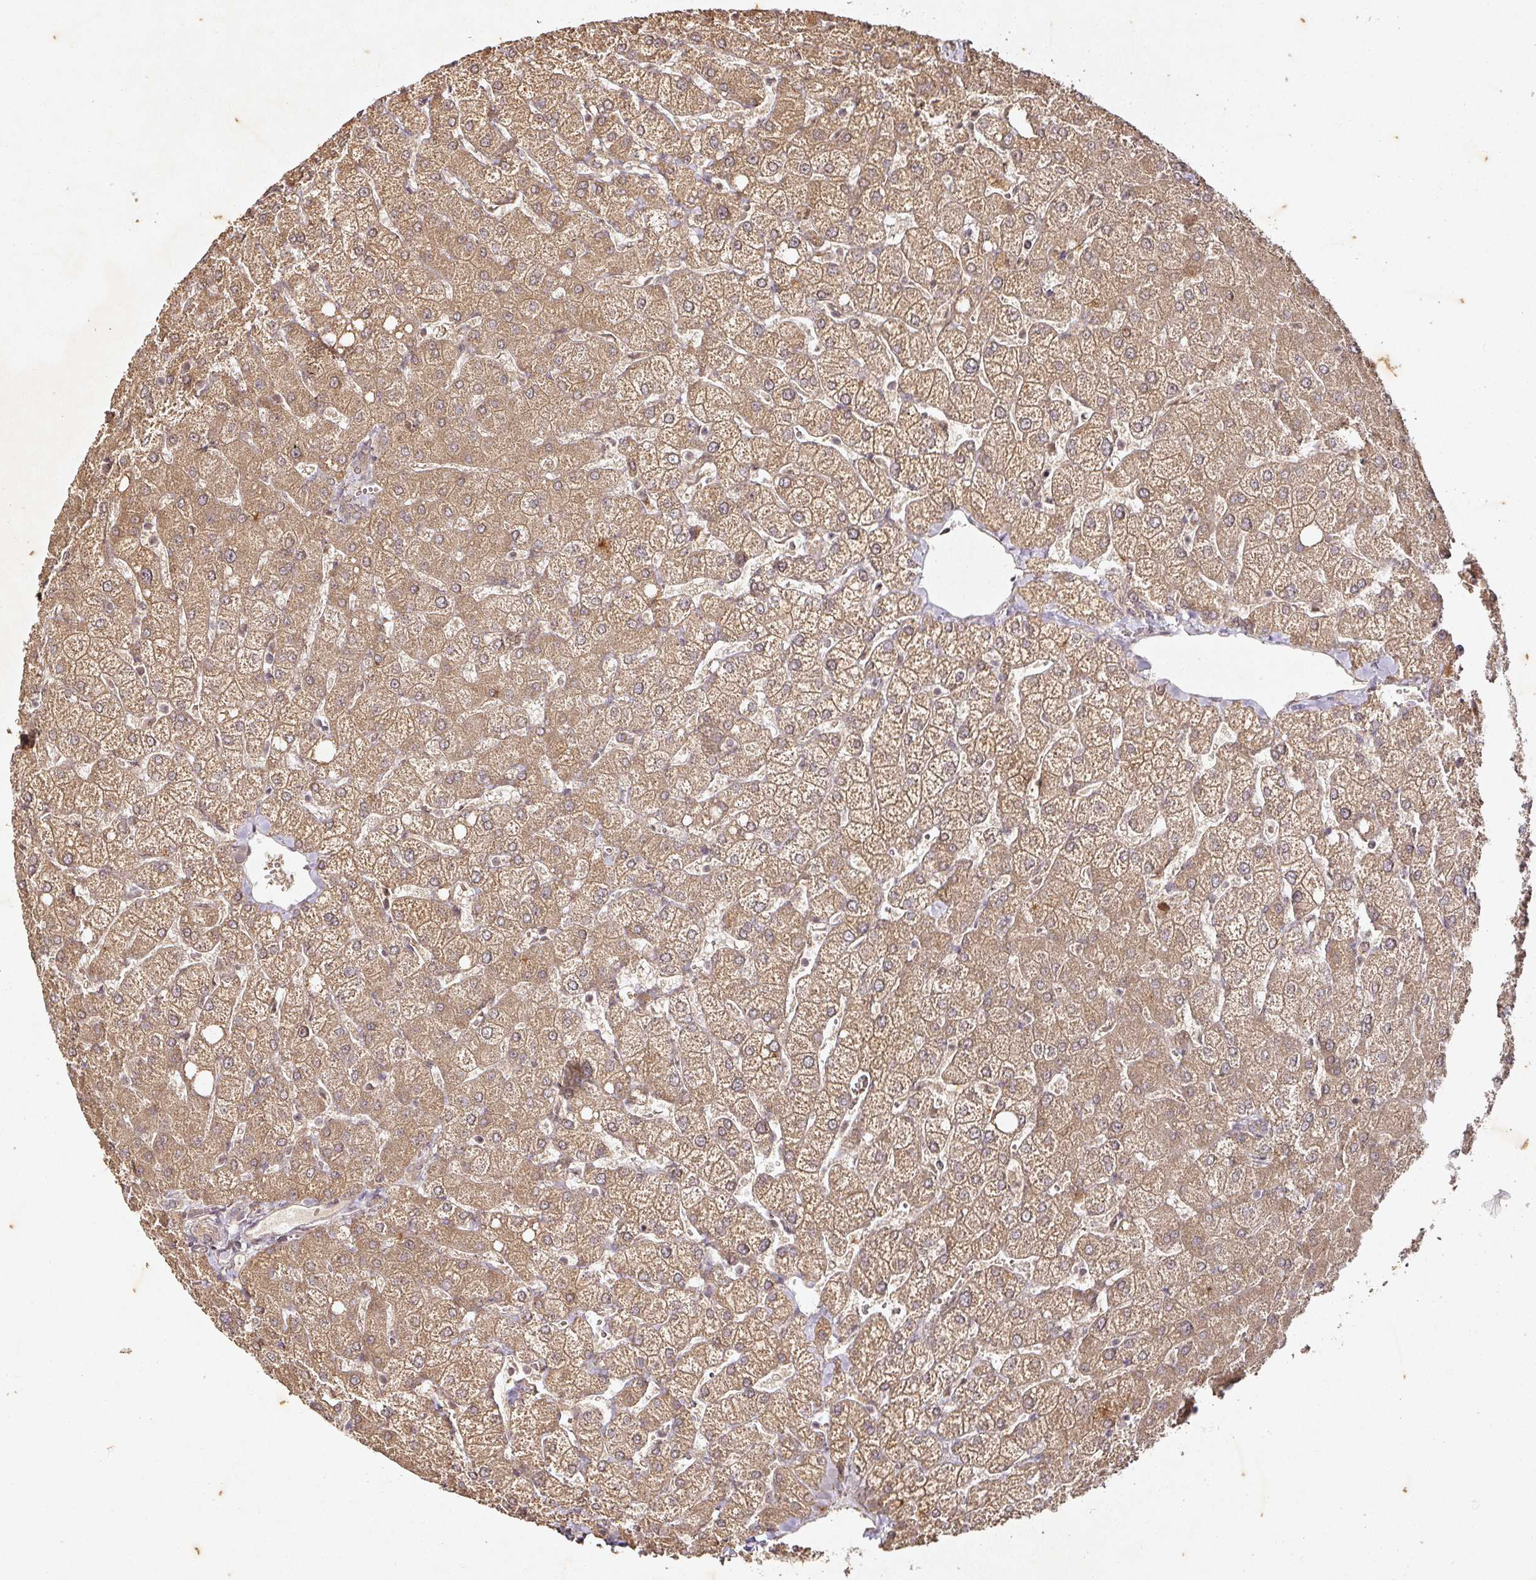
{"staining": {"intensity": "weak", "quantity": "25%-75%", "location": "cytoplasmic/membranous"}, "tissue": "liver", "cell_type": "Cholangiocytes", "image_type": "normal", "snomed": [{"axis": "morphology", "description": "Normal tissue, NOS"}, {"axis": "topography", "description": "Liver"}], "caption": "Immunohistochemistry of unremarkable human liver exhibits low levels of weak cytoplasmic/membranous expression in approximately 25%-75% of cholangiocytes.", "gene": "CAPN5", "patient": {"sex": "female", "age": 54}}